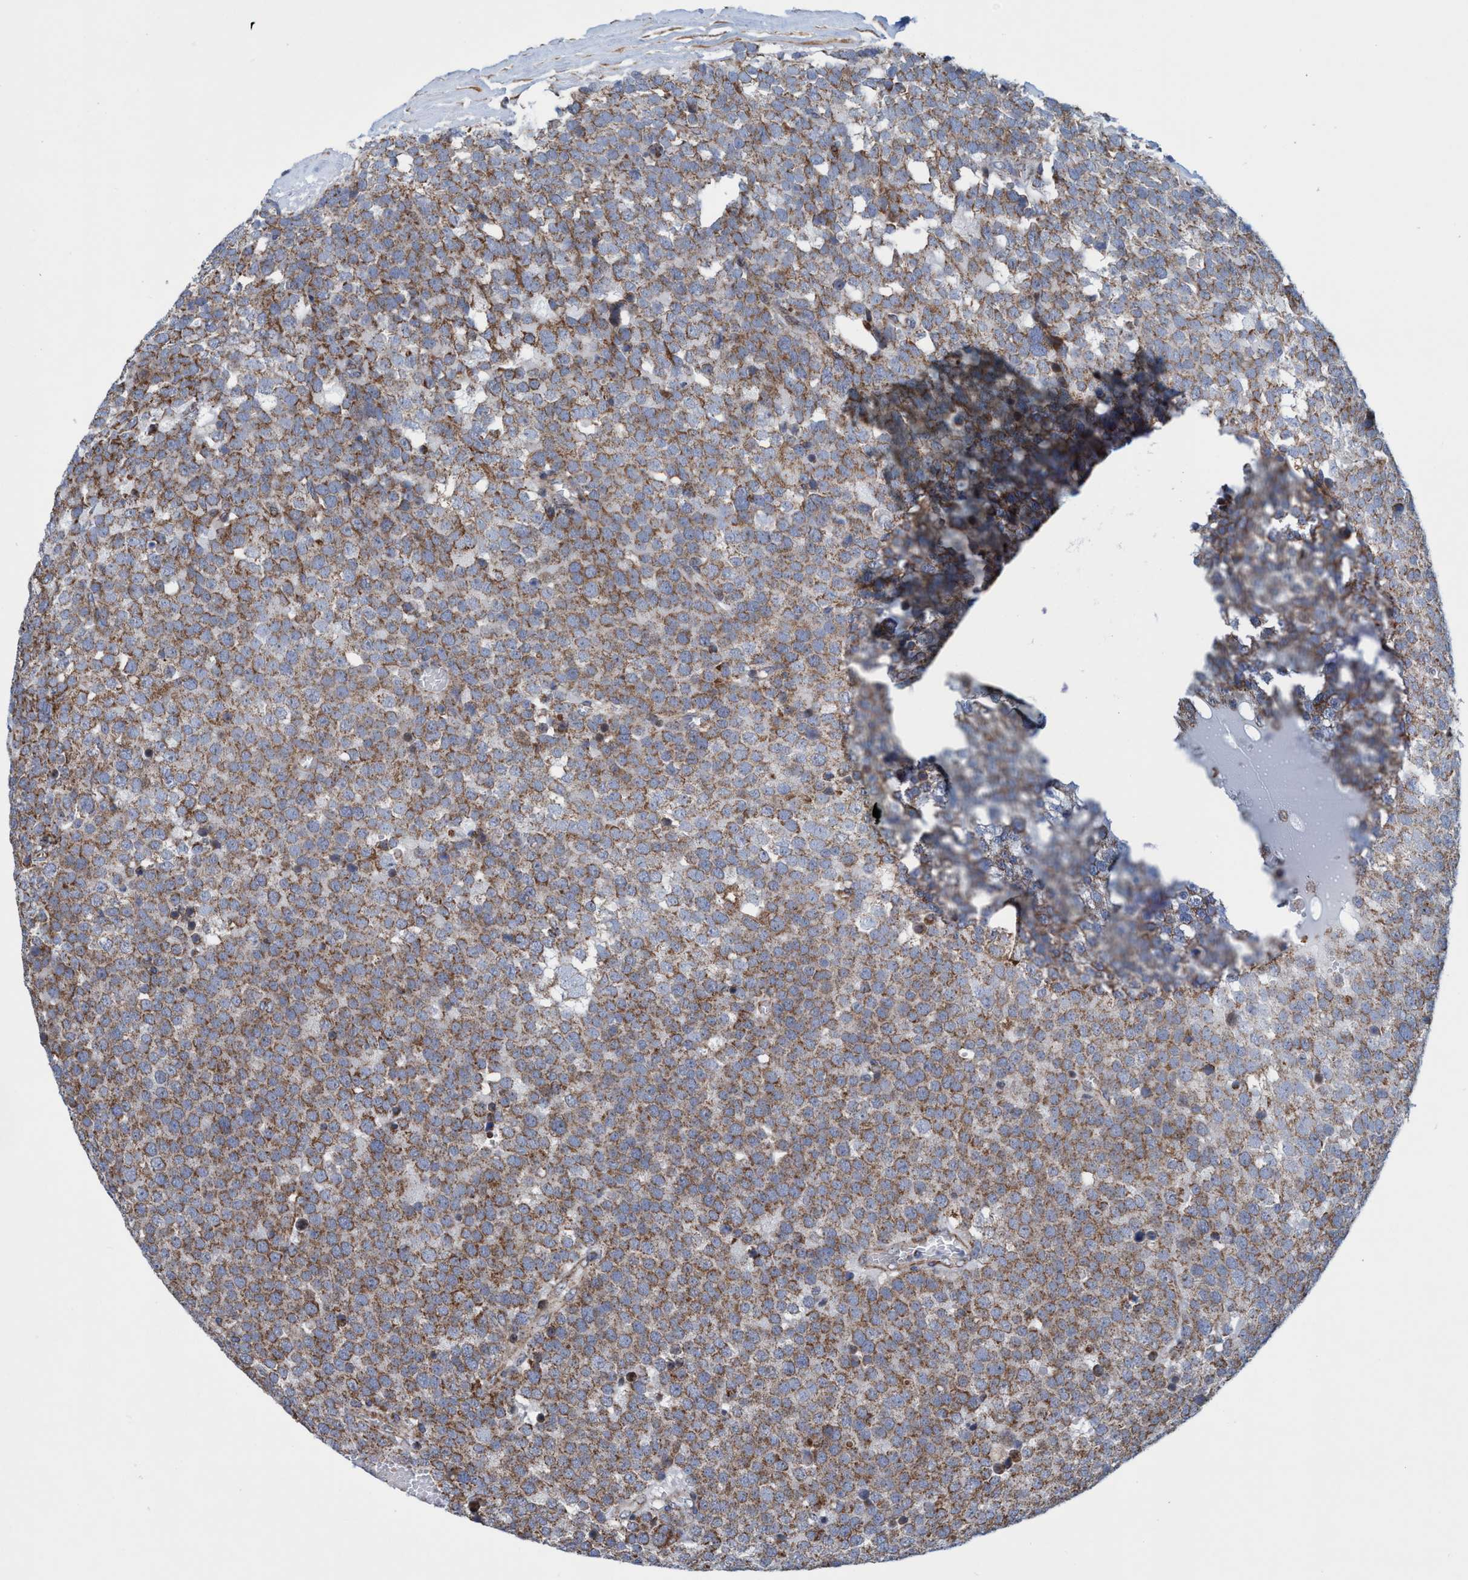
{"staining": {"intensity": "moderate", "quantity": ">75%", "location": "cytoplasmic/membranous"}, "tissue": "testis cancer", "cell_type": "Tumor cells", "image_type": "cancer", "snomed": [{"axis": "morphology", "description": "Normal tissue, NOS"}, {"axis": "morphology", "description": "Seminoma, NOS"}, {"axis": "topography", "description": "Testis"}], "caption": "A brown stain labels moderate cytoplasmic/membranous staining of a protein in human testis cancer tumor cells.", "gene": "POLR1F", "patient": {"sex": "male", "age": 71}}